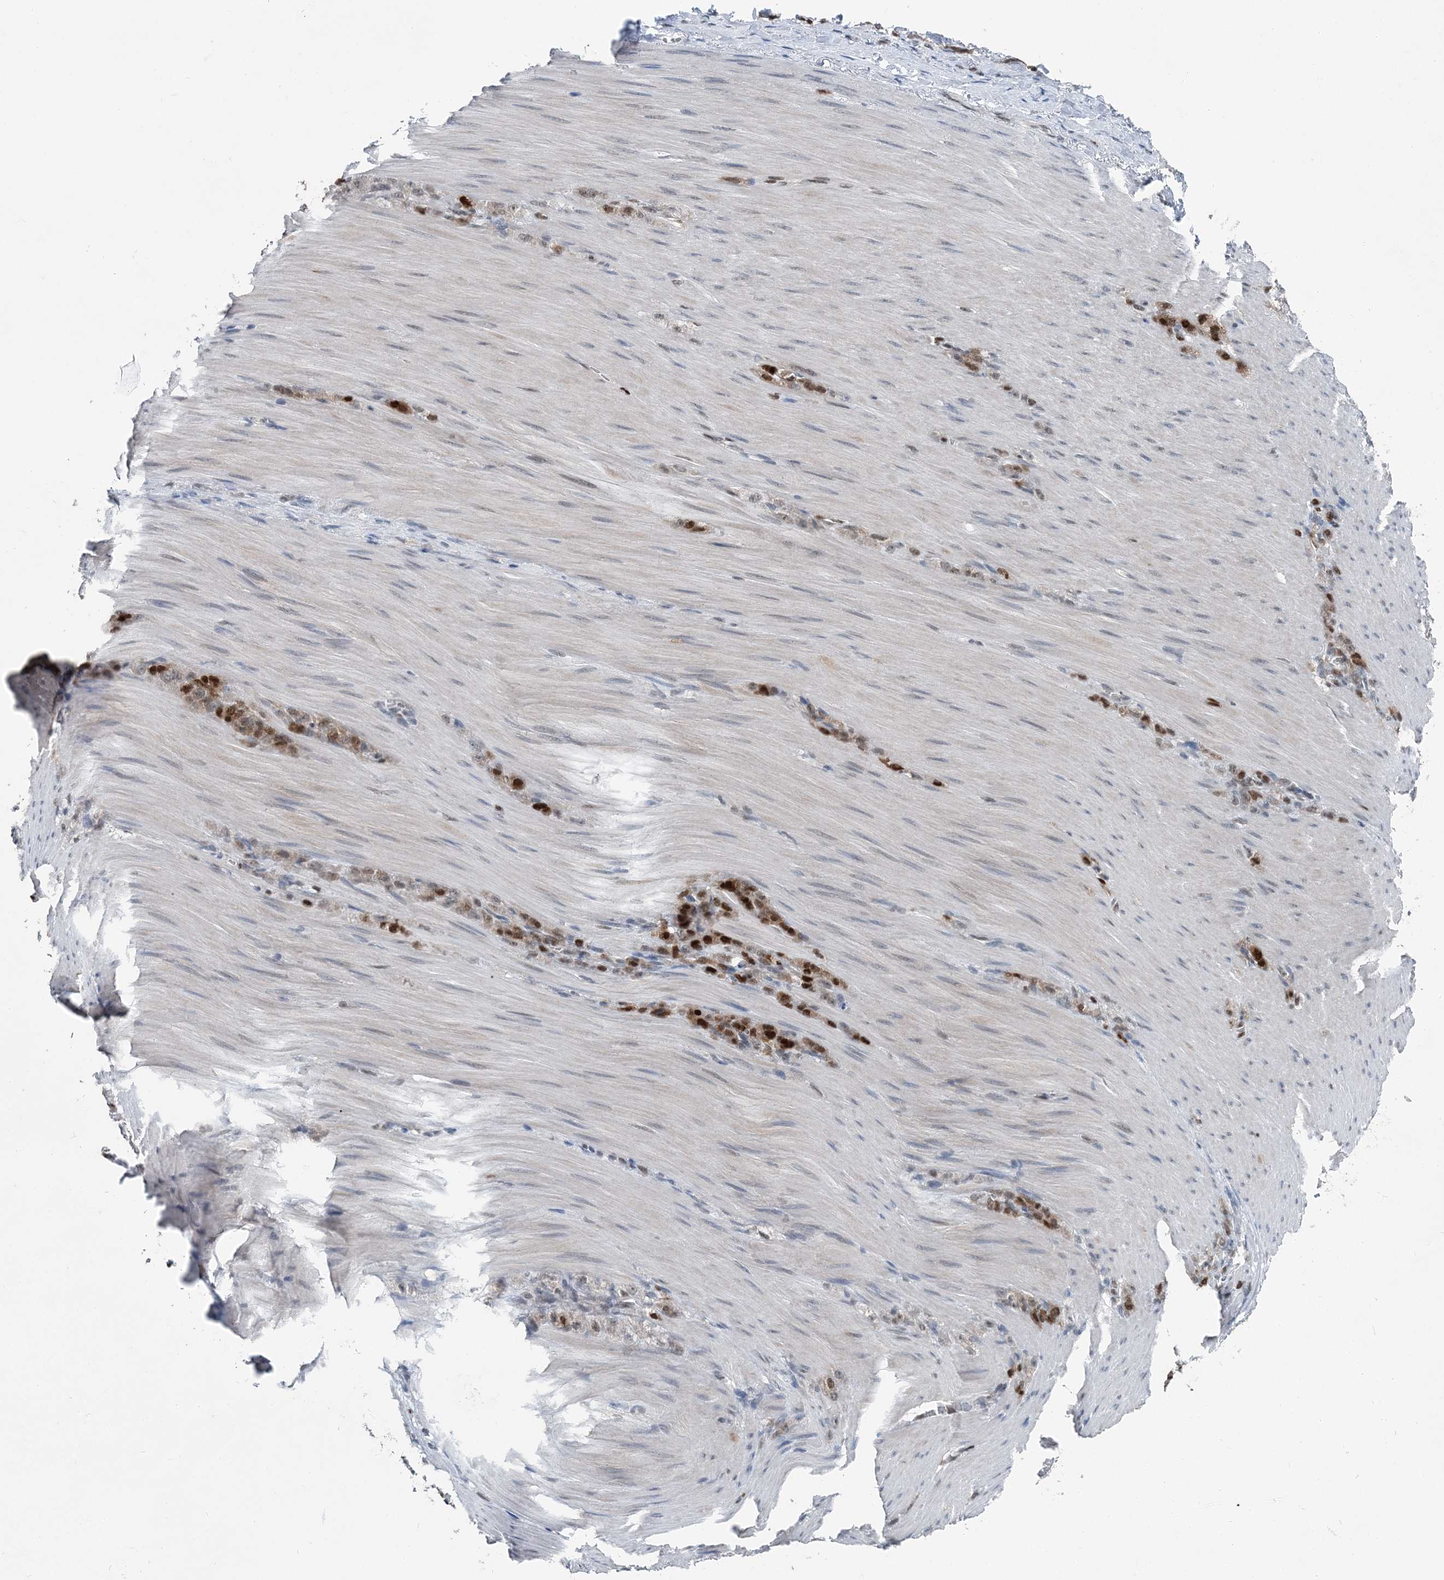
{"staining": {"intensity": "strong", "quantity": ">75%", "location": "nuclear"}, "tissue": "stomach cancer", "cell_type": "Tumor cells", "image_type": "cancer", "snomed": [{"axis": "morphology", "description": "Normal tissue, NOS"}, {"axis": "morphology", "description": "Adenocarcinoma, NOS"}, {"axis": "topography", "description": "Stomach"}], "caption": "This photomicrograph exhibits immunohistochemistry staining of stomach adenocarcinoma, with high strong nuclear positivity in about >75% of tumor cells.", "gene": "HAT1", "patient": {"sex": "male", "age": 82}}